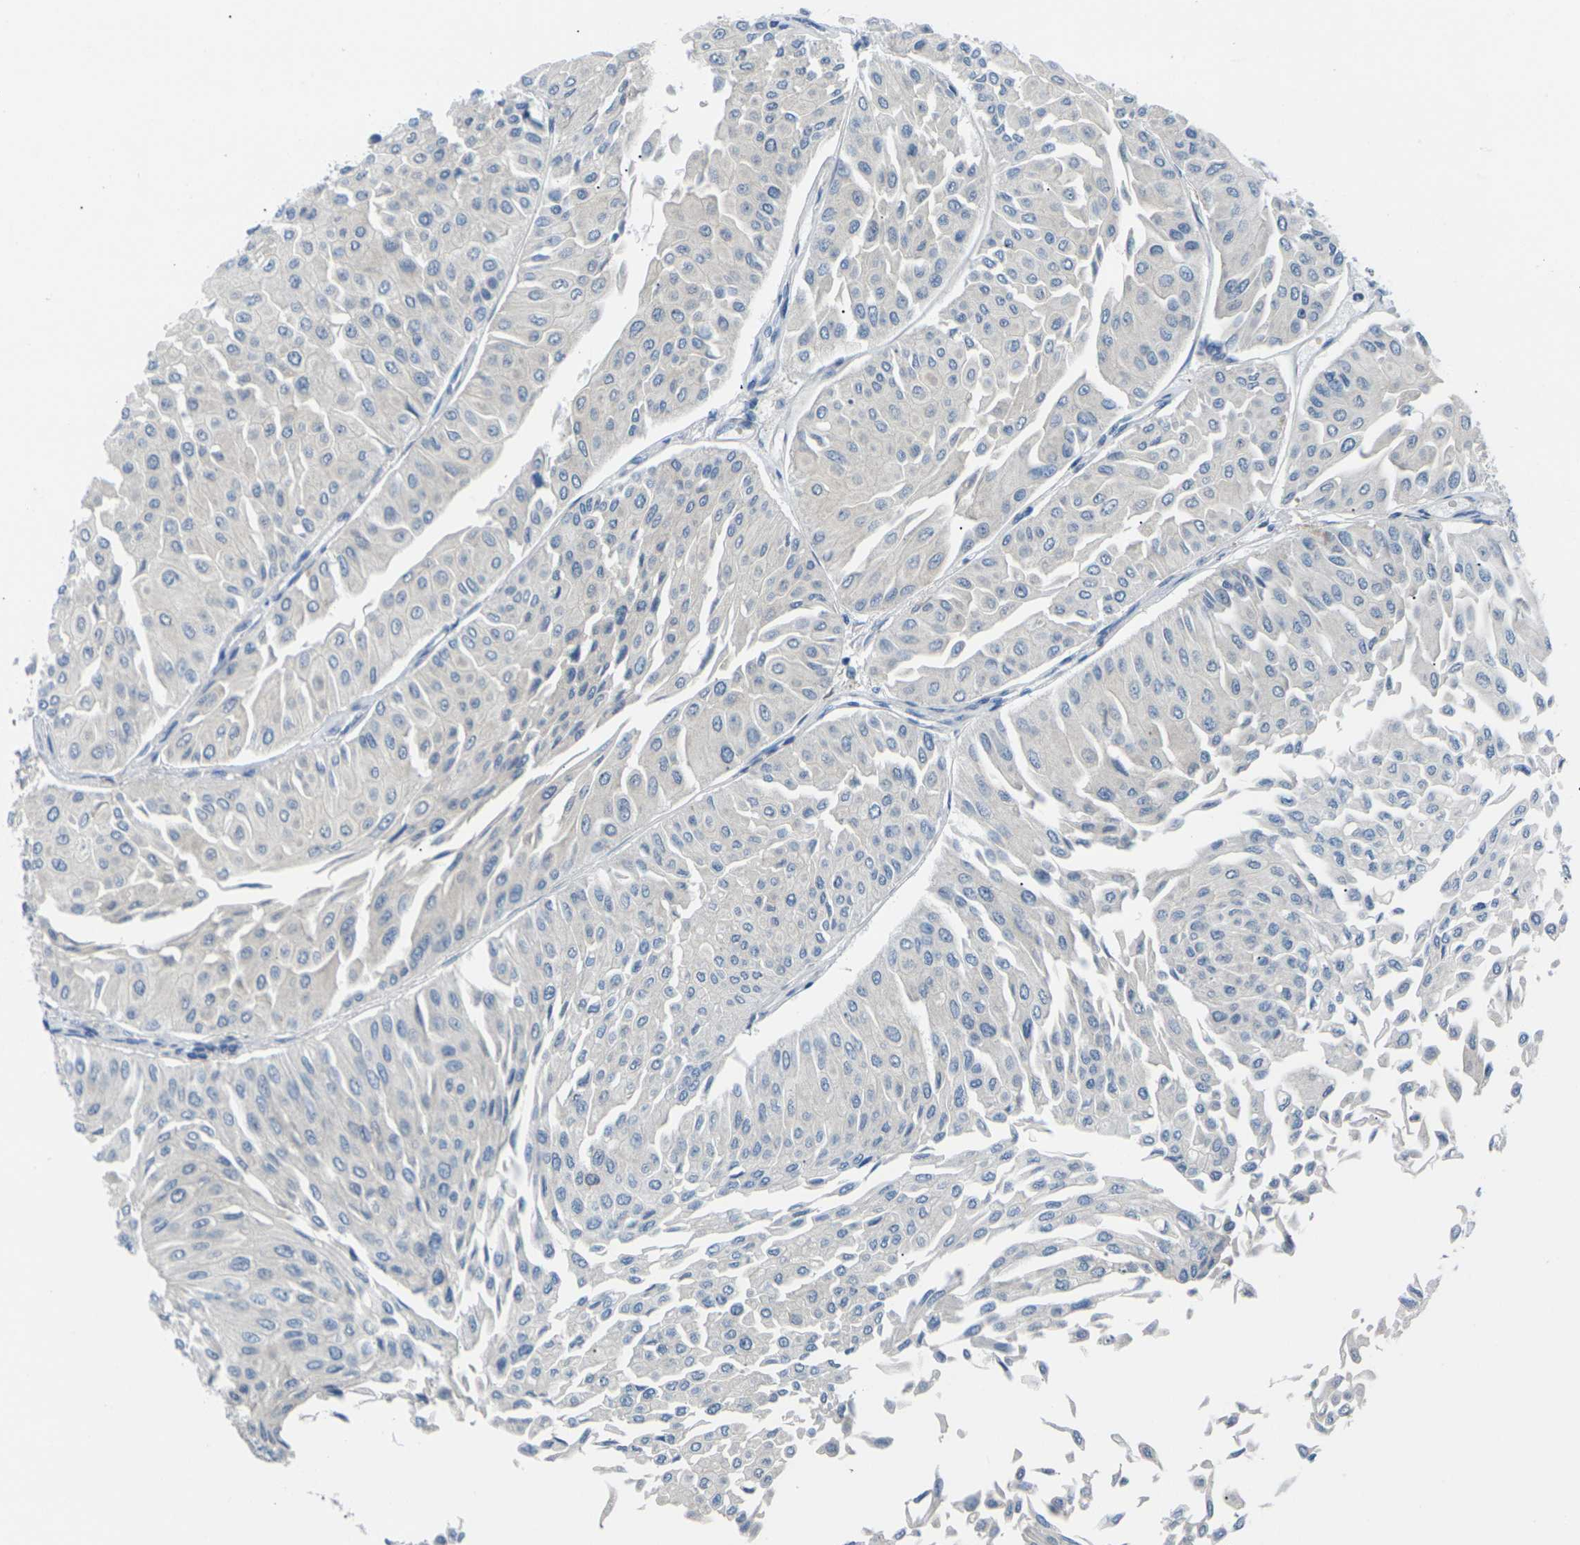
{"staining": {"intensity": "negative", "quantity": "none", "location": "none"}, "tissue": "urothelial cancer", "cell_type": "Tumor cells", "image_type": "cancer", "snomed": [{"axis": "morphology", "description": "Urothelial carcinoma, Low grade"}, {"axis": "topography", "description": "Urinary bladder"}], "caption": "A high-resolution histopathology image shows immunohistochemistry staining of urothelial carcinoma (low-grade), which demonstrates no significant positivity in tumor cells.", "gene": "RPS6KA3", "patient": {"sex": "male", "age": 67}}